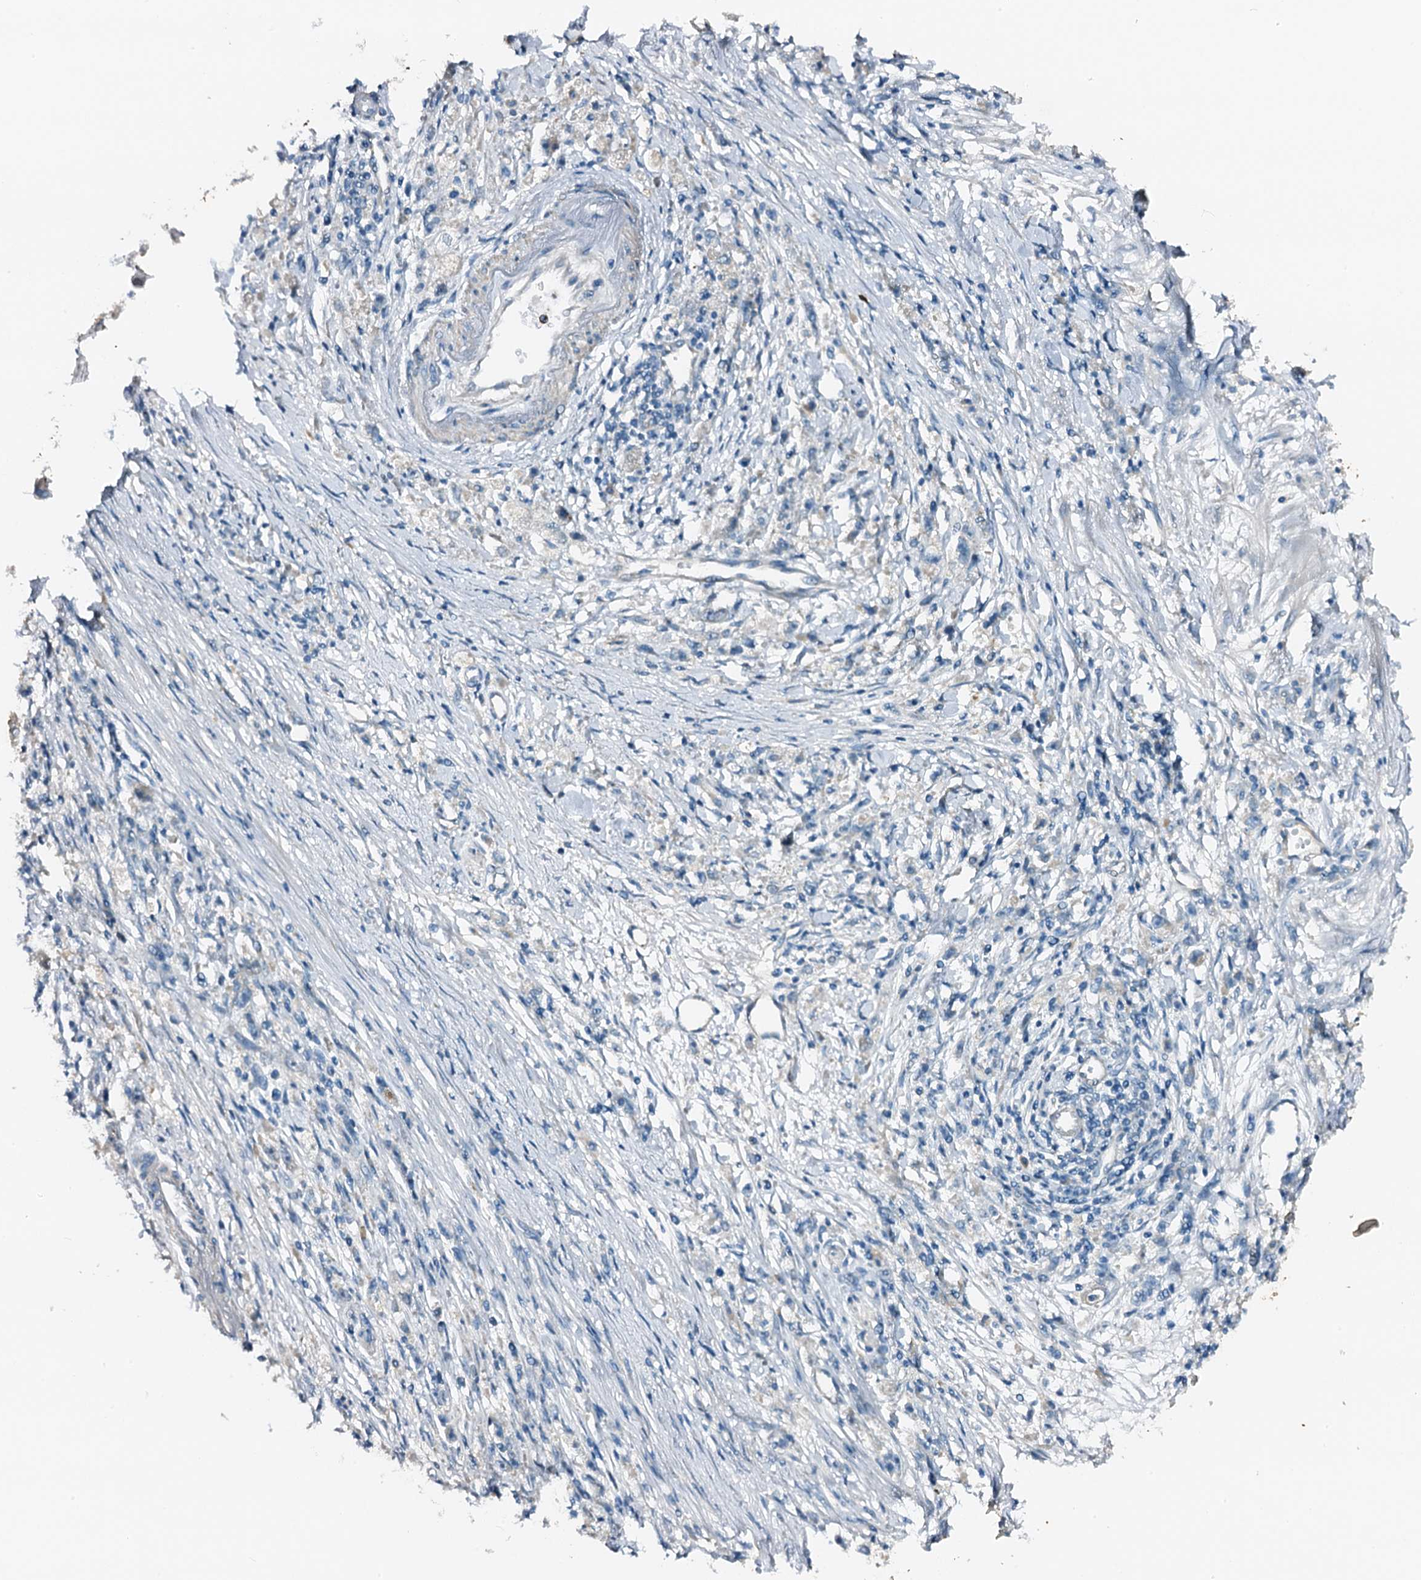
{"staining": {"intensity": "negative", "quantity": "none", "location": "none"}, "tissue": "stomach cancer", "cell_type": "Tumor cells", "image_type": "cancer", "snomed": [{"axis": "morphology", "description": "Adenocarcinoma, NOS"}, {"axis": "topography", "description": "Stomach"}], "caption": "IHC image of neoplastic tissue: human stomach cancer stained with DAB (3,3'-diaminobenzidine) reveals no significant protein positivity in tumor cells.", "gene": "ZNF606", "patient": {"sex": "female", "age": 59}}